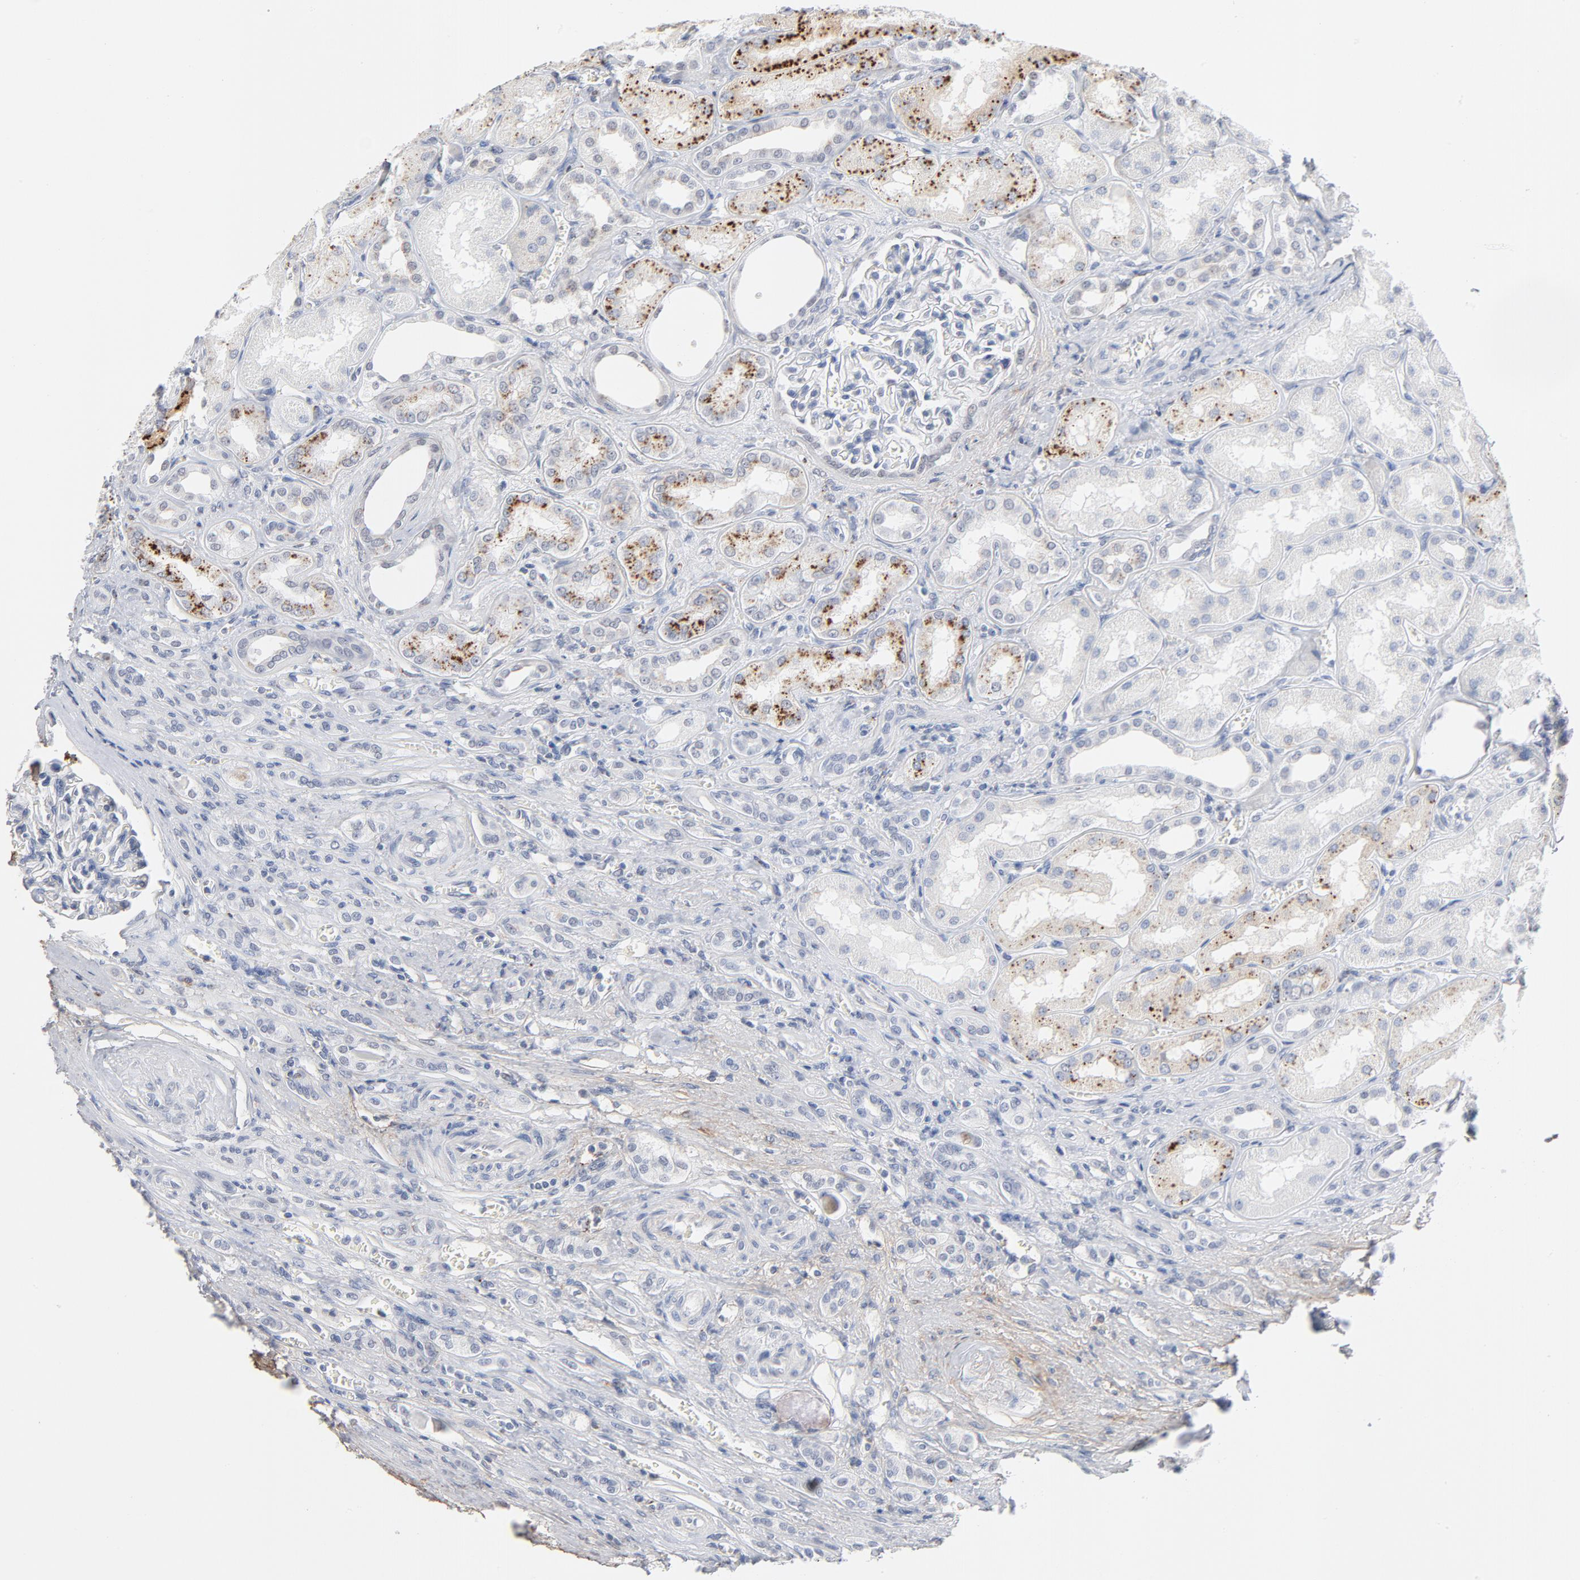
{"staining": {"intensity": "weak", "quantity": "<25%", "location": "cytoplasmic/membranous"}, "tissue": "renal cancer", "cell_type": "Tumor cells", "image_type": "cancer", "snomed": [{"axis": "morphology", "description": "Adenocarcinoma, NOS"}, {"axis": "topography", "description": "Kidney"}], "caption": "Tumor cells show no significant positivity in adenocarcinoma (renal).", "gene": "LTBP2", "patient": {"sex": "male", "age": 46}}